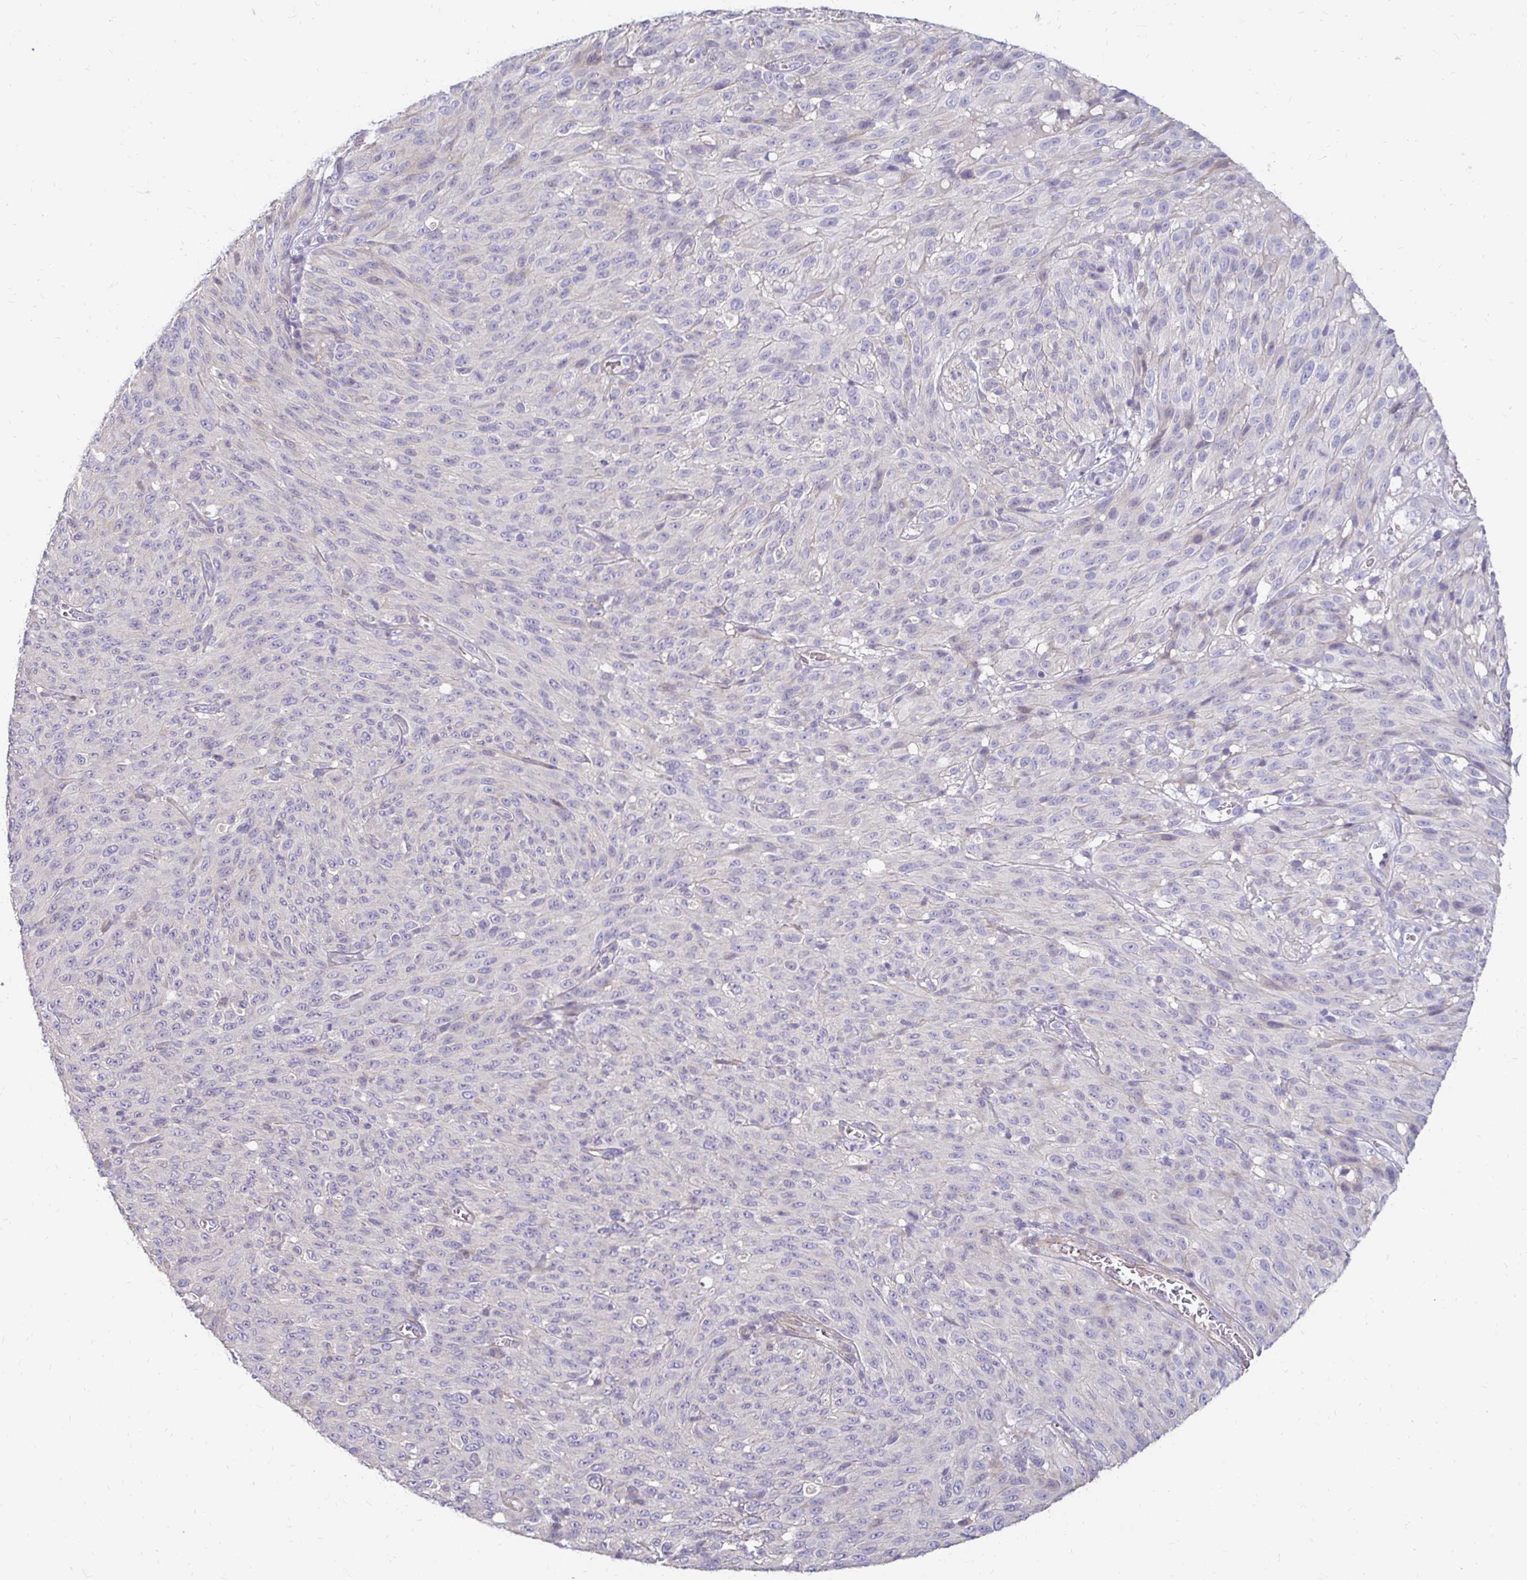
{"staining": {"intensity": "negative", "quantity": "none", "location": "none"}, "tissue": "melanoma", "cell_type": "Tumor cells", "image_type": "cancer", "snomed": [{"axis": "morphology", "description": "Malignant melanoma, NOS"}, {"axis": "topography", "description": "Skin"}], "caption": "Tumor cells are negative for brown protein staining in melanoma. Nuclei are stained in blue.", "gene": "AKAP6", "patient": {"sex": "male", "age": 85}}